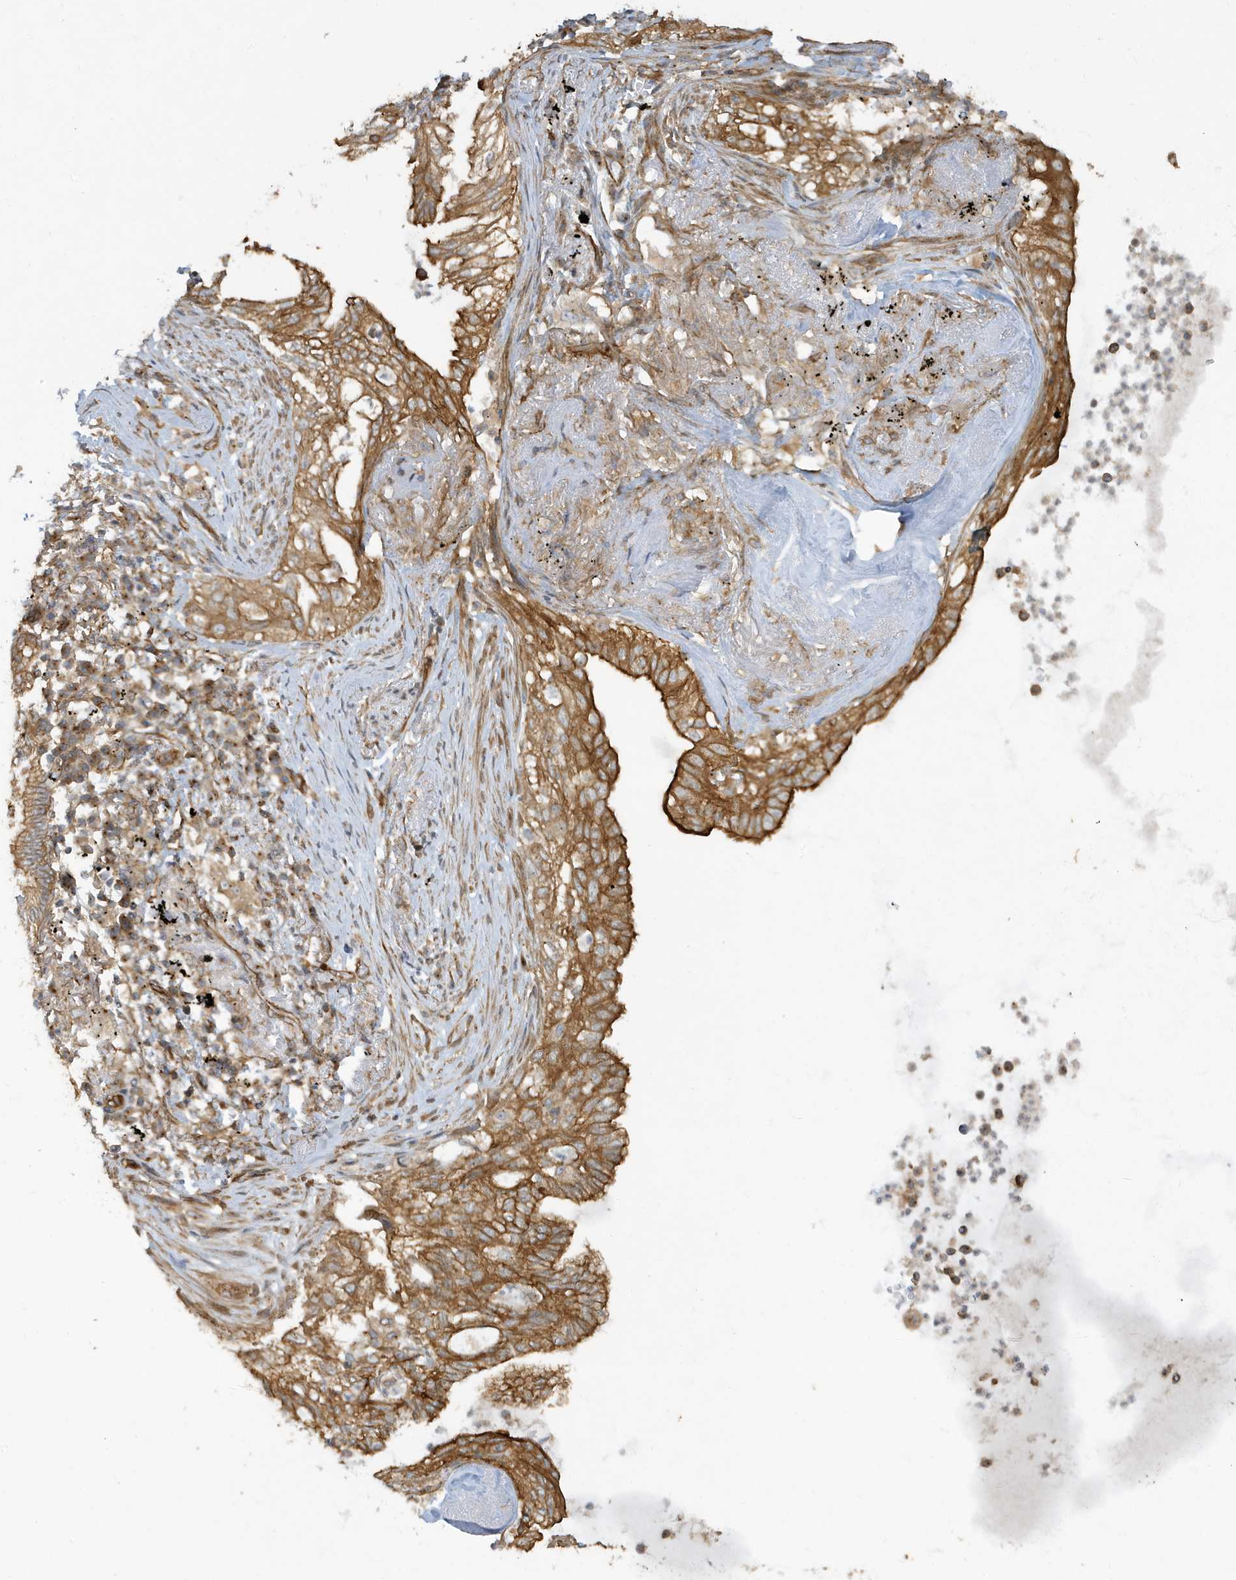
{"staining": {"intensity": "moderate", "quantity": ">75%", "location": "cytoplasmic/membranous"}, "tissue": "lung cancer", "cell_type": "Tumor cells", "image_type": "cancer", "snomed": [{"axis": "morphology", "description": "Adenocarcinoma, NOS"}, {"axis": "topography", "description": "Lung"}], "caption": "Immunohistochemical staining of human lung cancer (adenocarcinoma) reveals moderate cytoplasmic/membranous protein expression in approximately >75% of tumor cells.", "gene": "ATP23", "patient": {"sex": "female", "age": 70}}